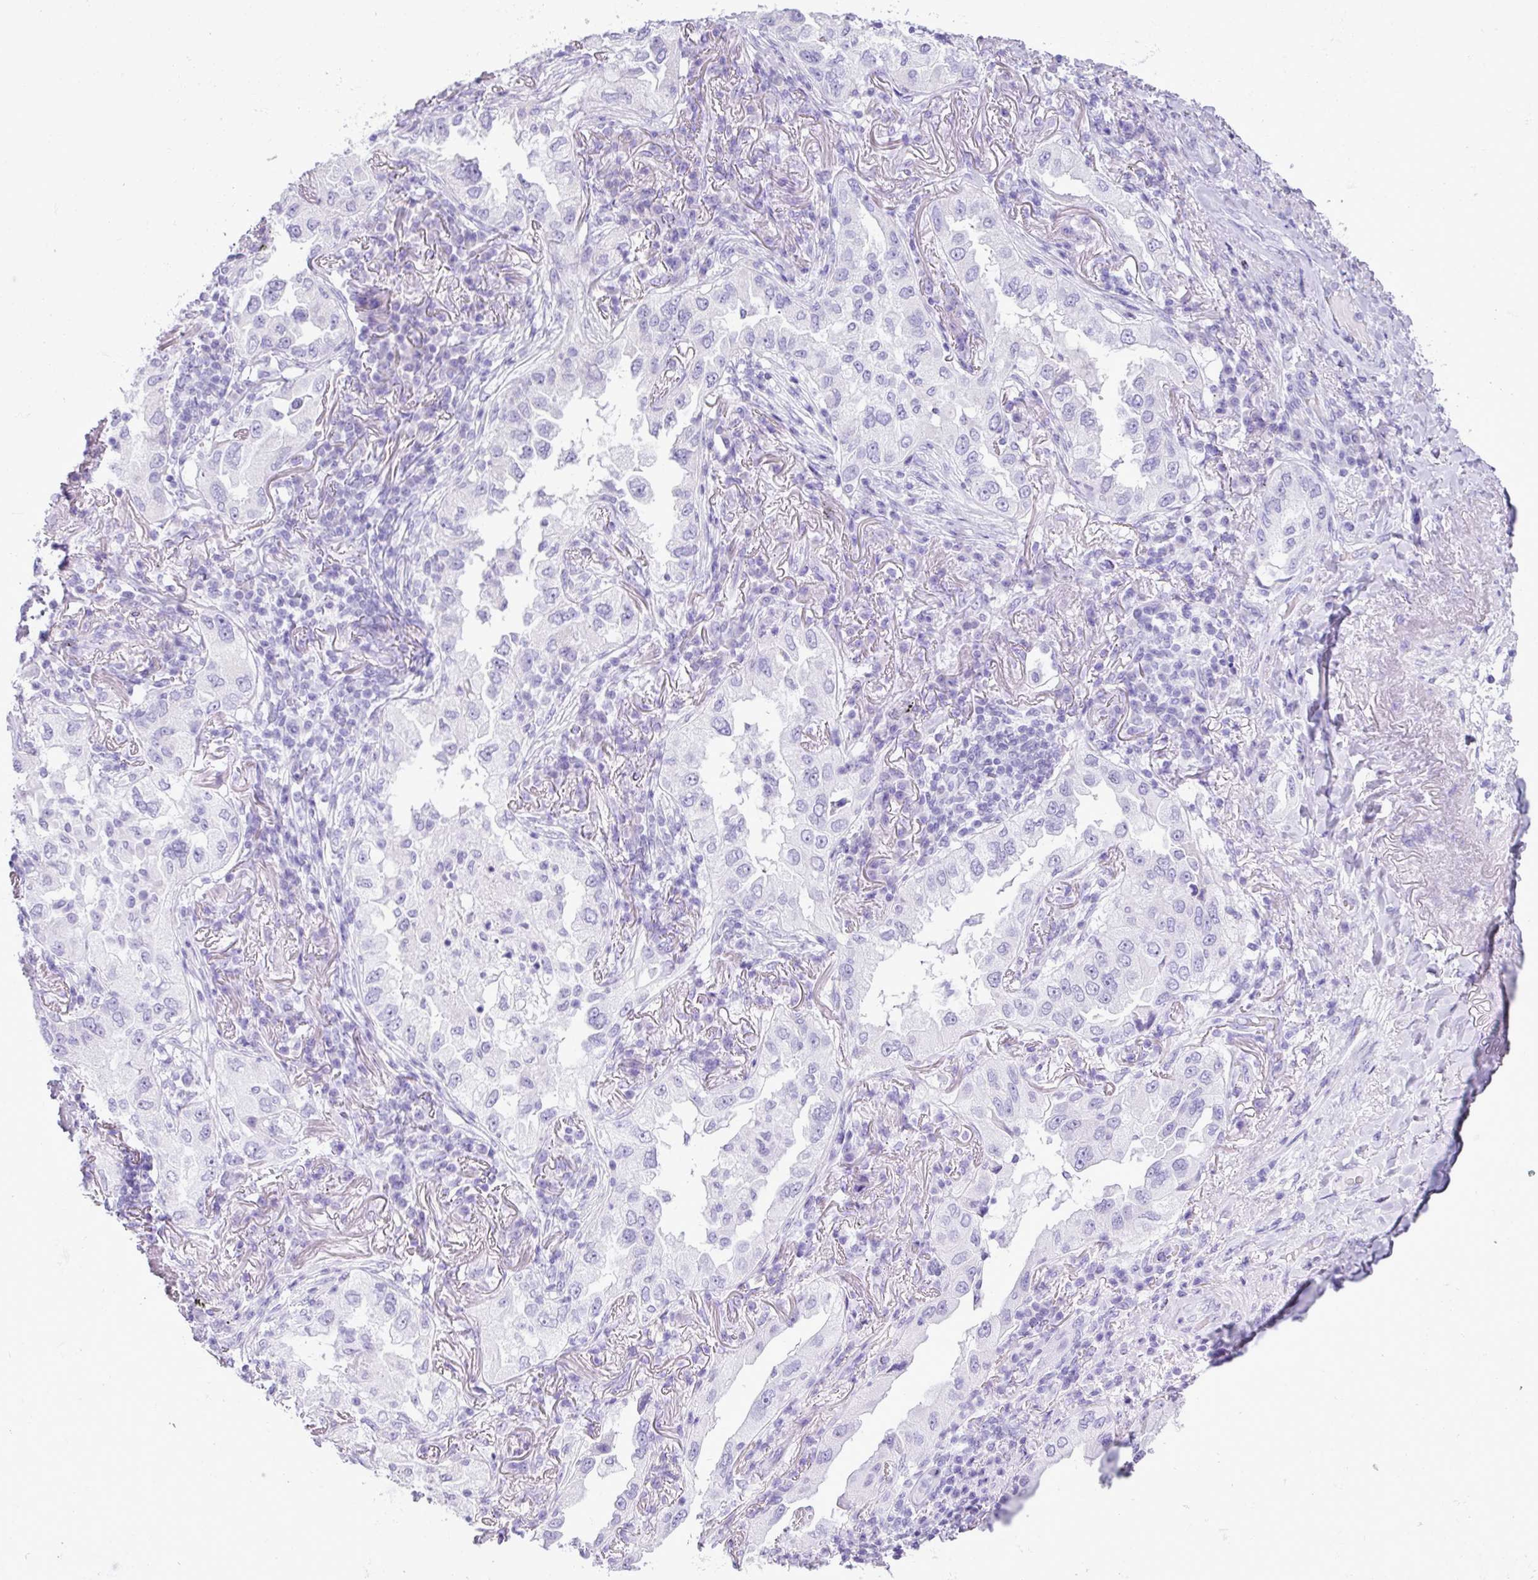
{"staining": {"intensity": "negative", "quantity": "none", "location": "none"}, "tissue": "lung cancer", "cell_type": "Tumor cells", "image_type": "cancer", "snomed": [{"axis": "morphology", "description": "Adenocarcinoma, NOS"}, {"axis": "topography", "description": "Lung"}], "caption": "A micrograph of human lung cancer is negative for staining in tumor cells.", "gene": "STIMATE", "patient": {"sex": "female", "age": 69}}